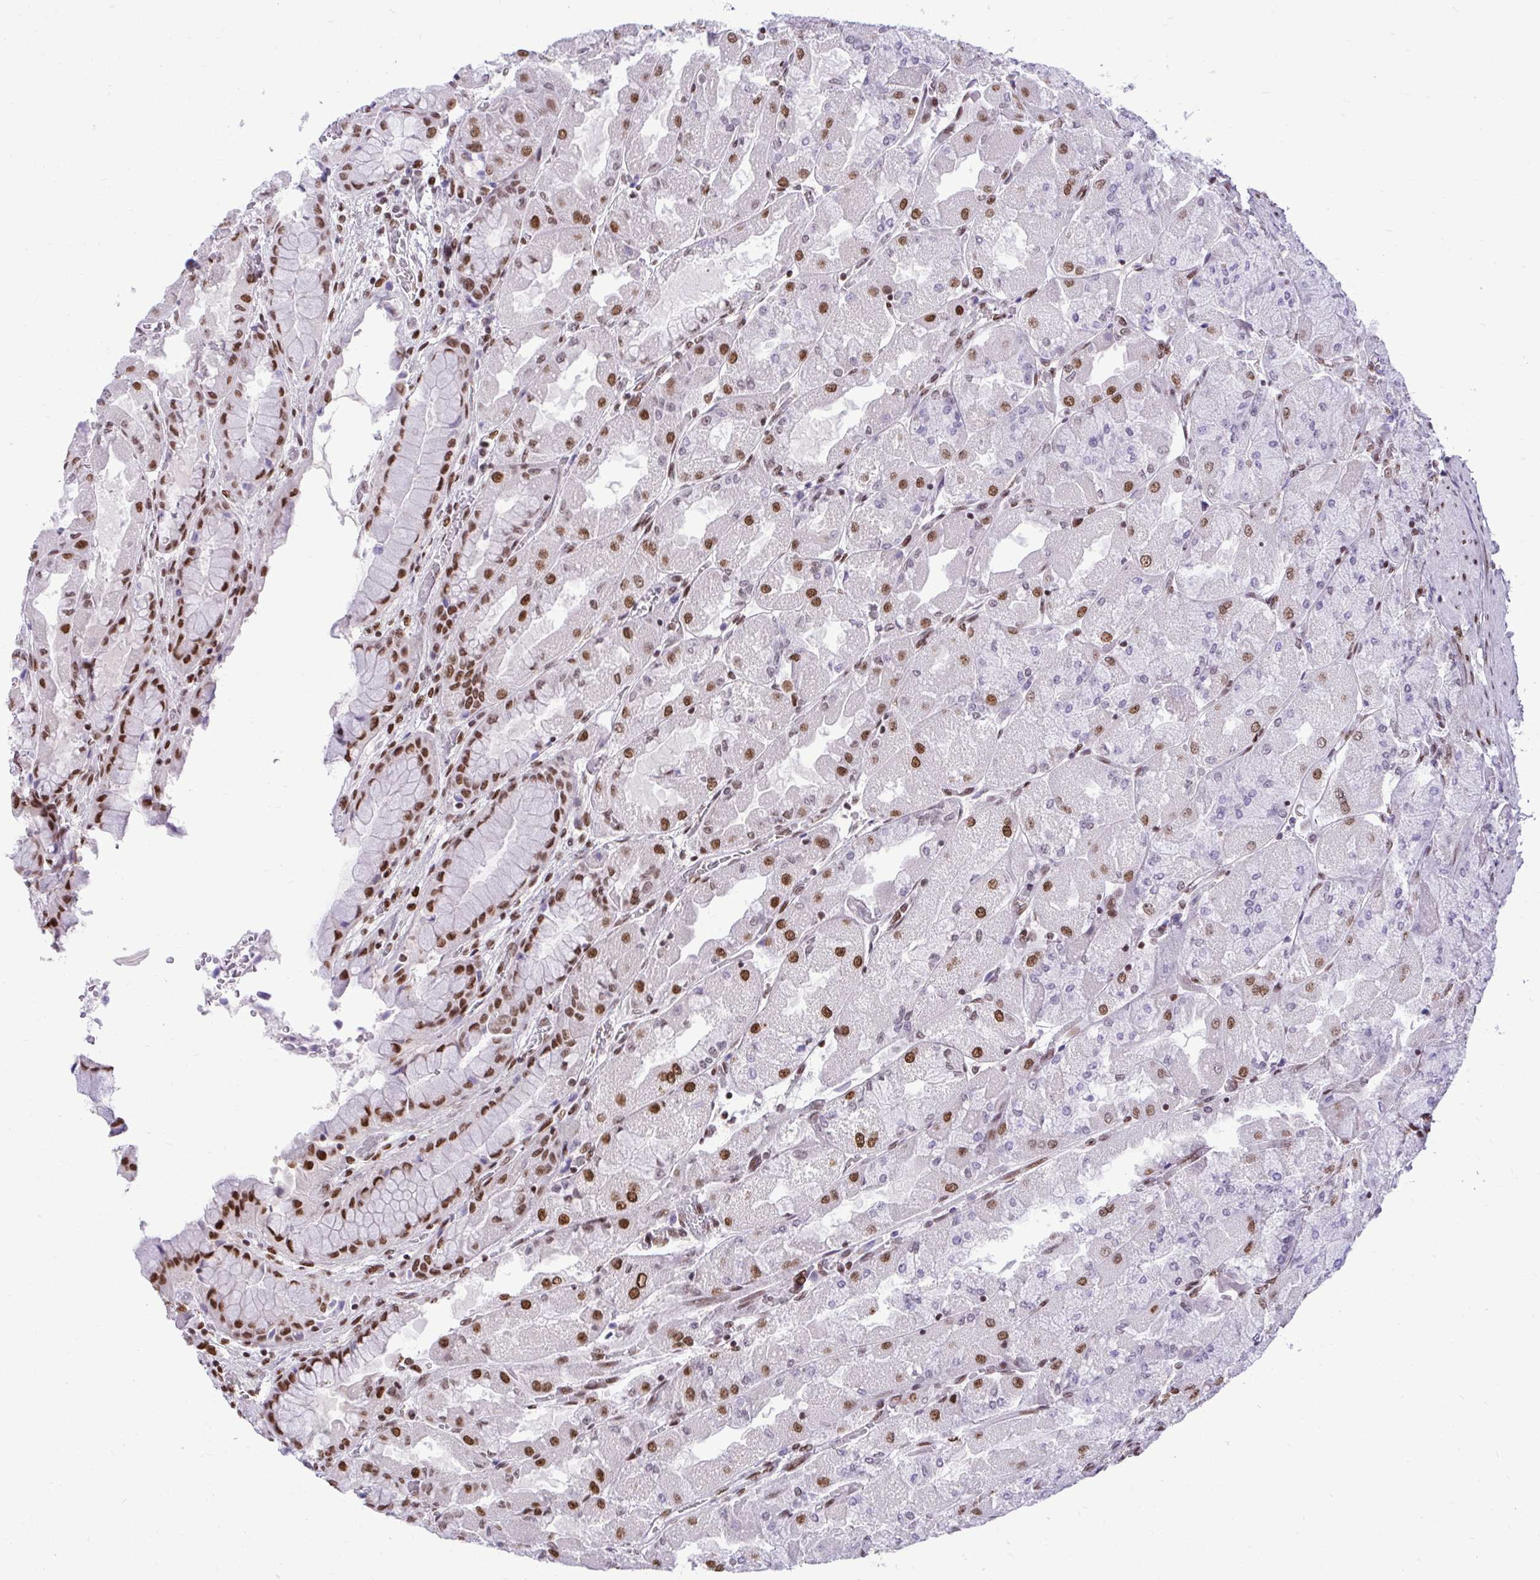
{"staining": {"intensity": "moderate", "quantity": "25%-75%", "location": "nuclear"}, "tissue": "stomach", "cell_type": "Glandular cells", "image_type": "normal", "snomed": [{"axis": "morphology", "description": "Normal tissue, NOS"}, {"axis": "topography", "description": "Stomach"}], "caption": "Immunohistochemical staining of normal stomach displays moderate nuclear protein expression in about 25%-75% of glandular cells.", "gene": "CDYL", "patient": {"sex": "female", "age": 61}}